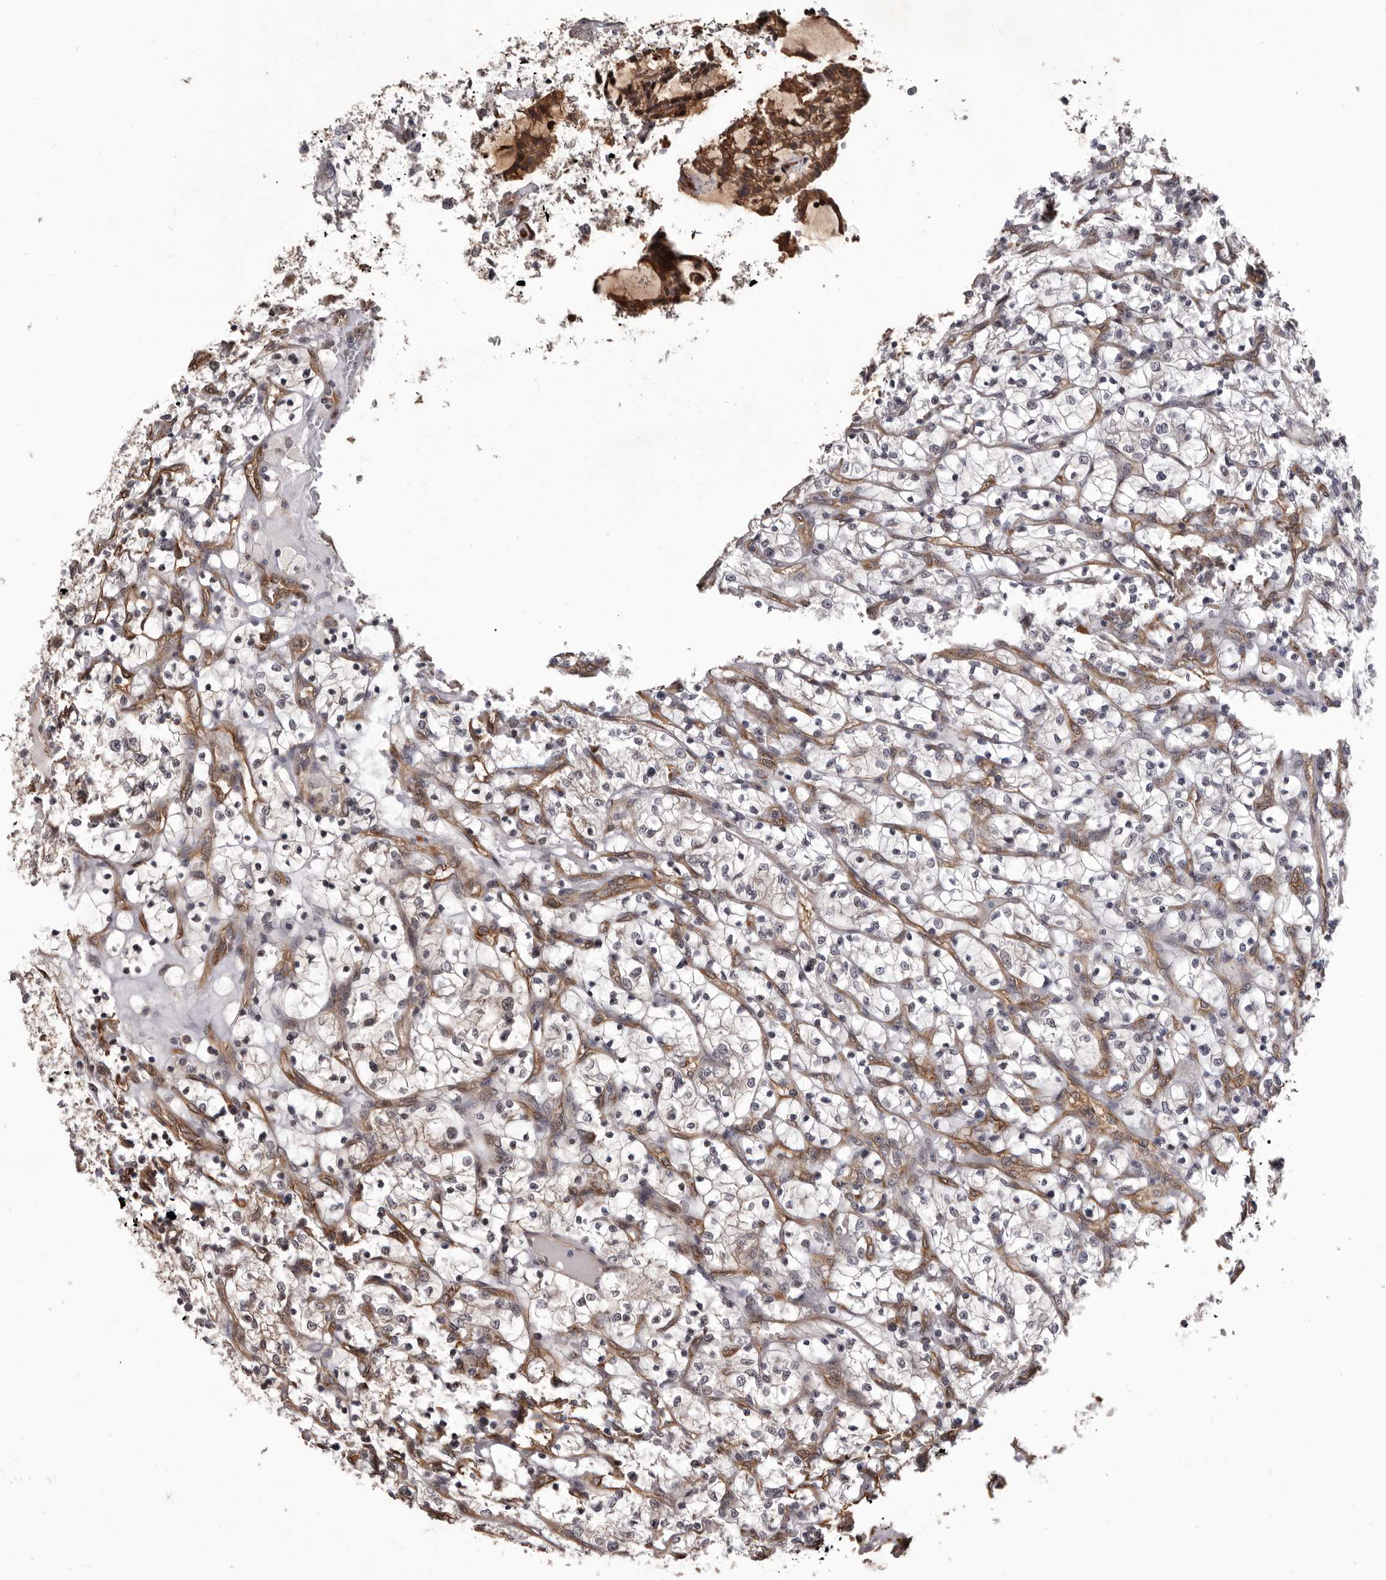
{"staining": {"intensity": "weak", "quantity": "25%-75%", "location": "cytoplasmic/membranous"}, "tissue": "renal cancer", "cell_type": "Tumor cells", "image_type": "cancer", "snomed": [{"axis": "morphology", "description": "Adenocarcinoma, NOS"}, {"axis": "topography", "description": "Kidney"}], "caption": "The image shows staining of renal cancer (adenocarcinoma), revealing weak cytoplasmic/membranous protein expression (brown color) within tumor cells.", "gene": "ADAMTS20", "patient": {"sex": "female", "age": 69}}